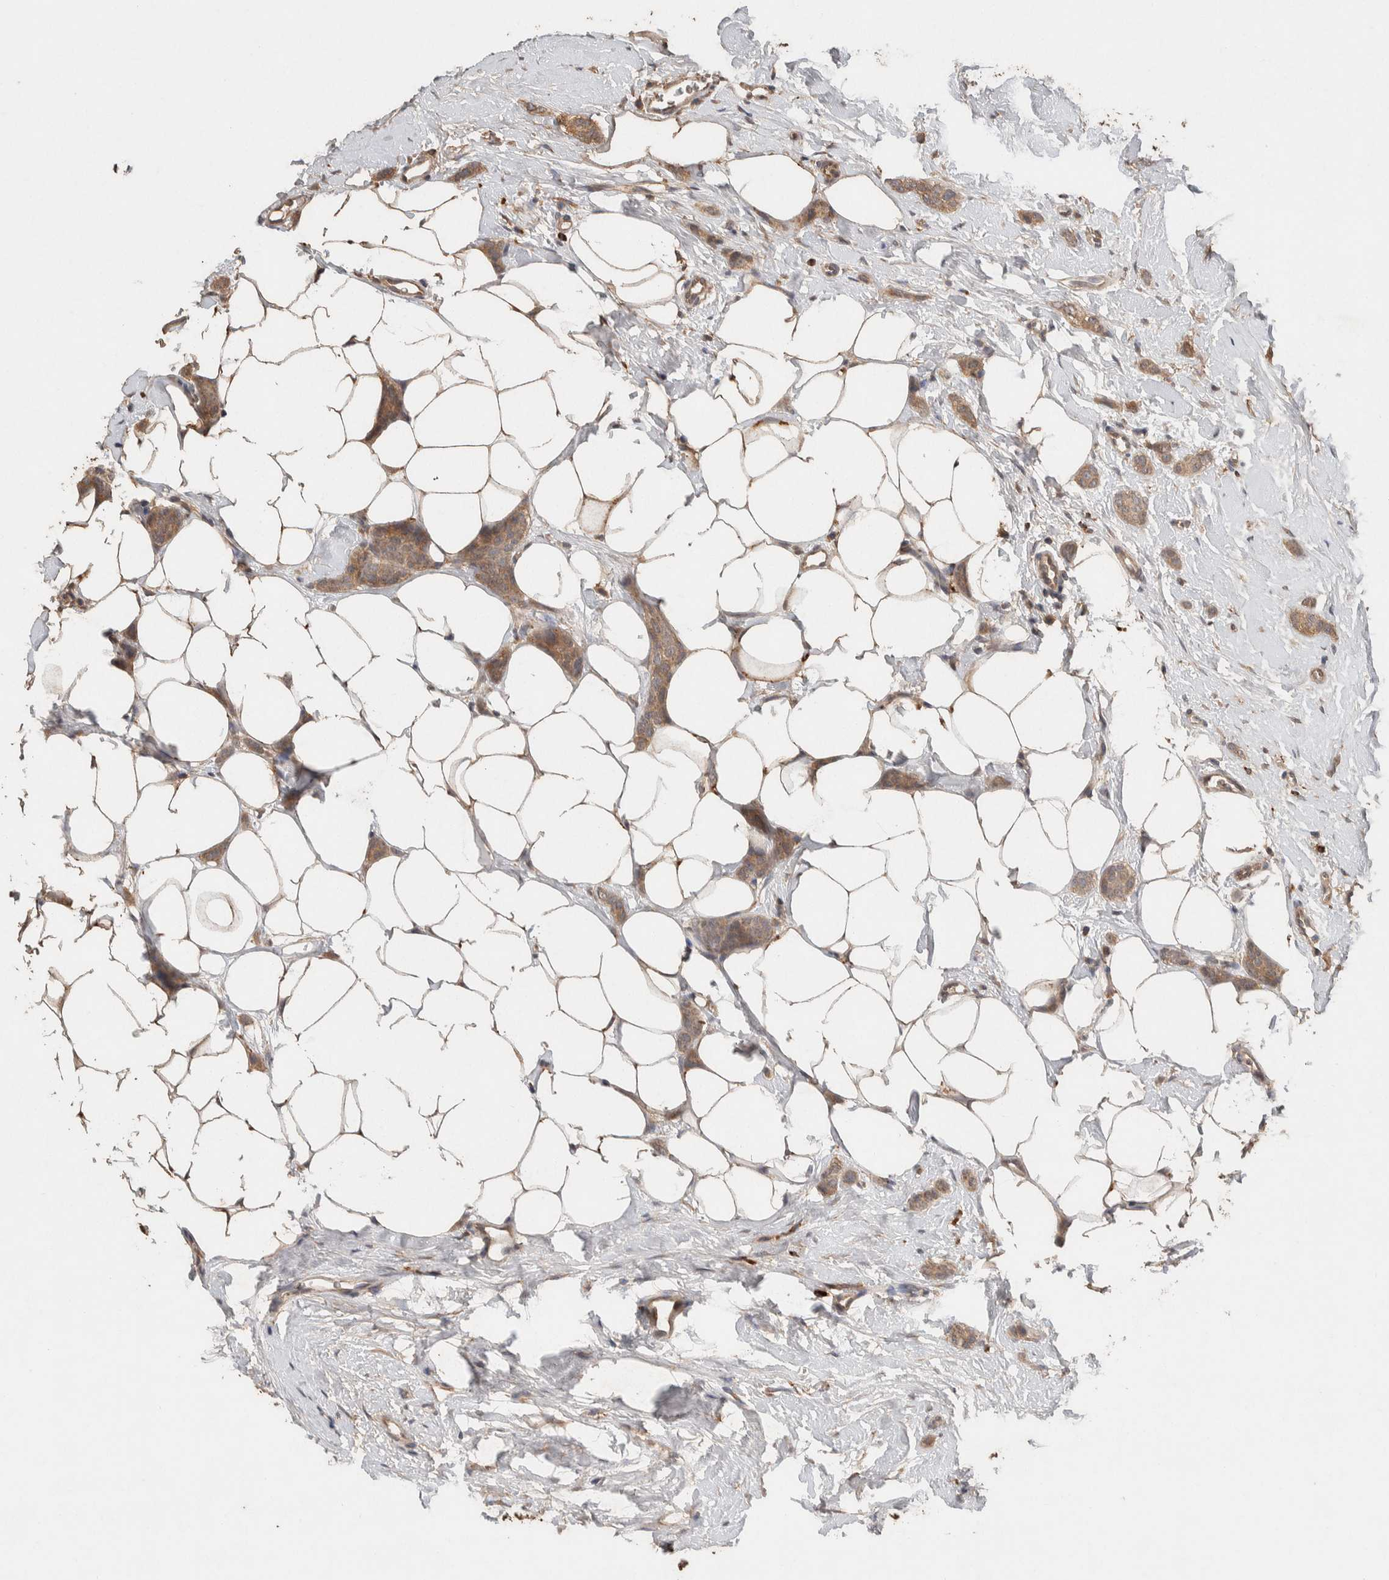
{"staining": {"intensity": "weak", "quantity": ">75%", "location": "cytoplasmic/membranous"}, "tissue": "breast cancer", "cell_type": "Tumor cells", "image_type": "cancer", "snomed": [{"axis": "morphology", "description": "Lobular carcinoma"}, {"axis": "topography", "description": "Skin"}, {"axis": "topography", "description": "Breast"}], "caption": "A brown stain highlights weak cytoplasmic/membranous expression of a protein in human breast lobular carcinoma tumor cells.", "gene": "KCNJ5", "patient": {"sex": "female", "age": 46}}